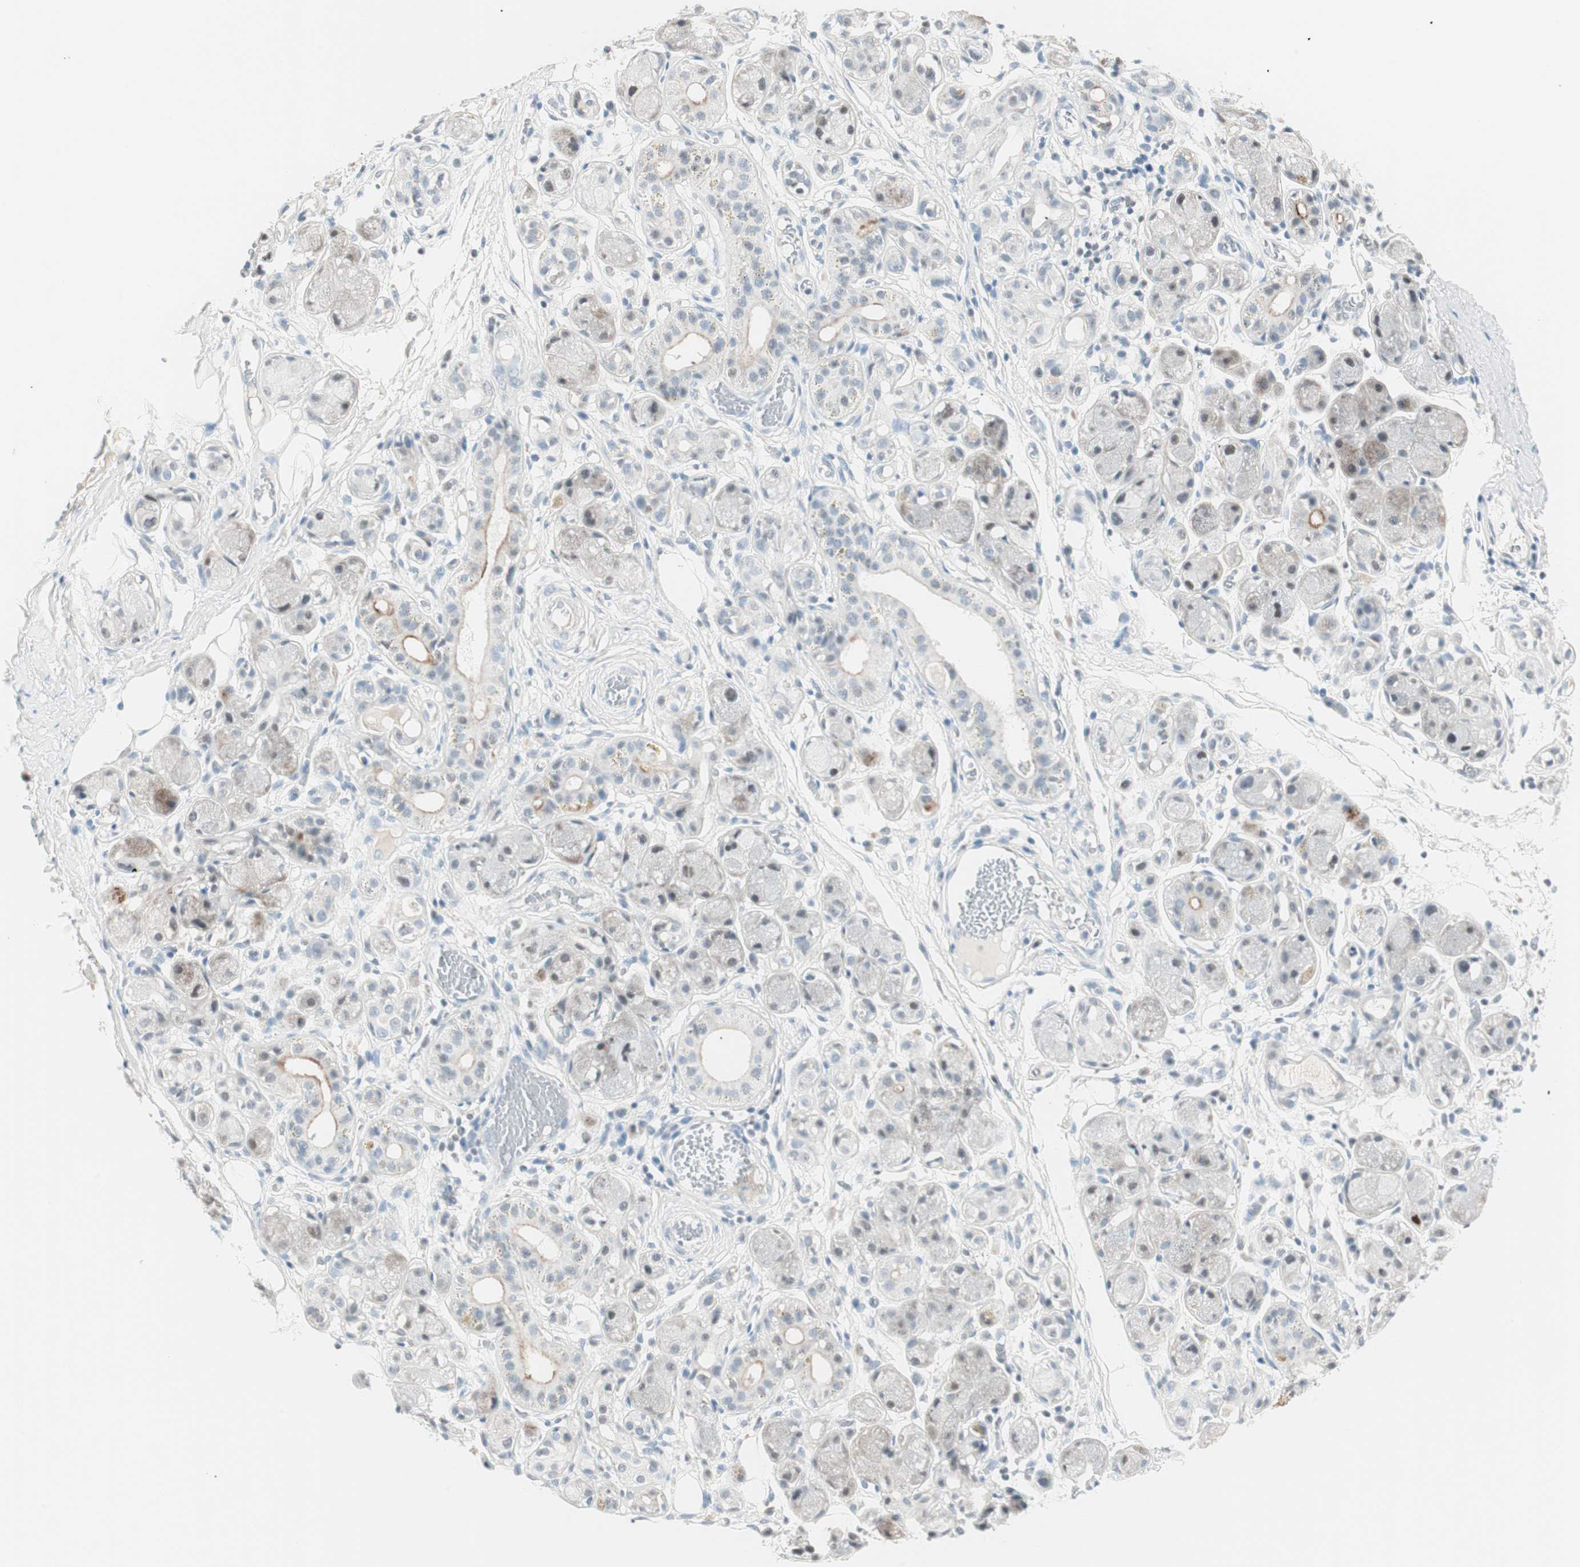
{"staining": {"intensity": "negative", "quantity": "none", "location": "none"}, "tissue": "adipose tissue", "cell_type": "Adipocytes", "image_type": "normal", "snomed": [{"axis": "morphology", "description": "Normal tissue, NOS"}, {"axis": "morphology", "description": "Inflammation, NOS"}, {"axis": "topography", "description": "Vascular tissue"}, {"axis": "topography", "description": "Salivary gland"}], "caption": "Unremarkable adipose tissue was stained to show a protein in brown. There is no significant expression in adipocytes.", "gene": "HOXB13", "patient": {"sex": "female", "age": 75}}